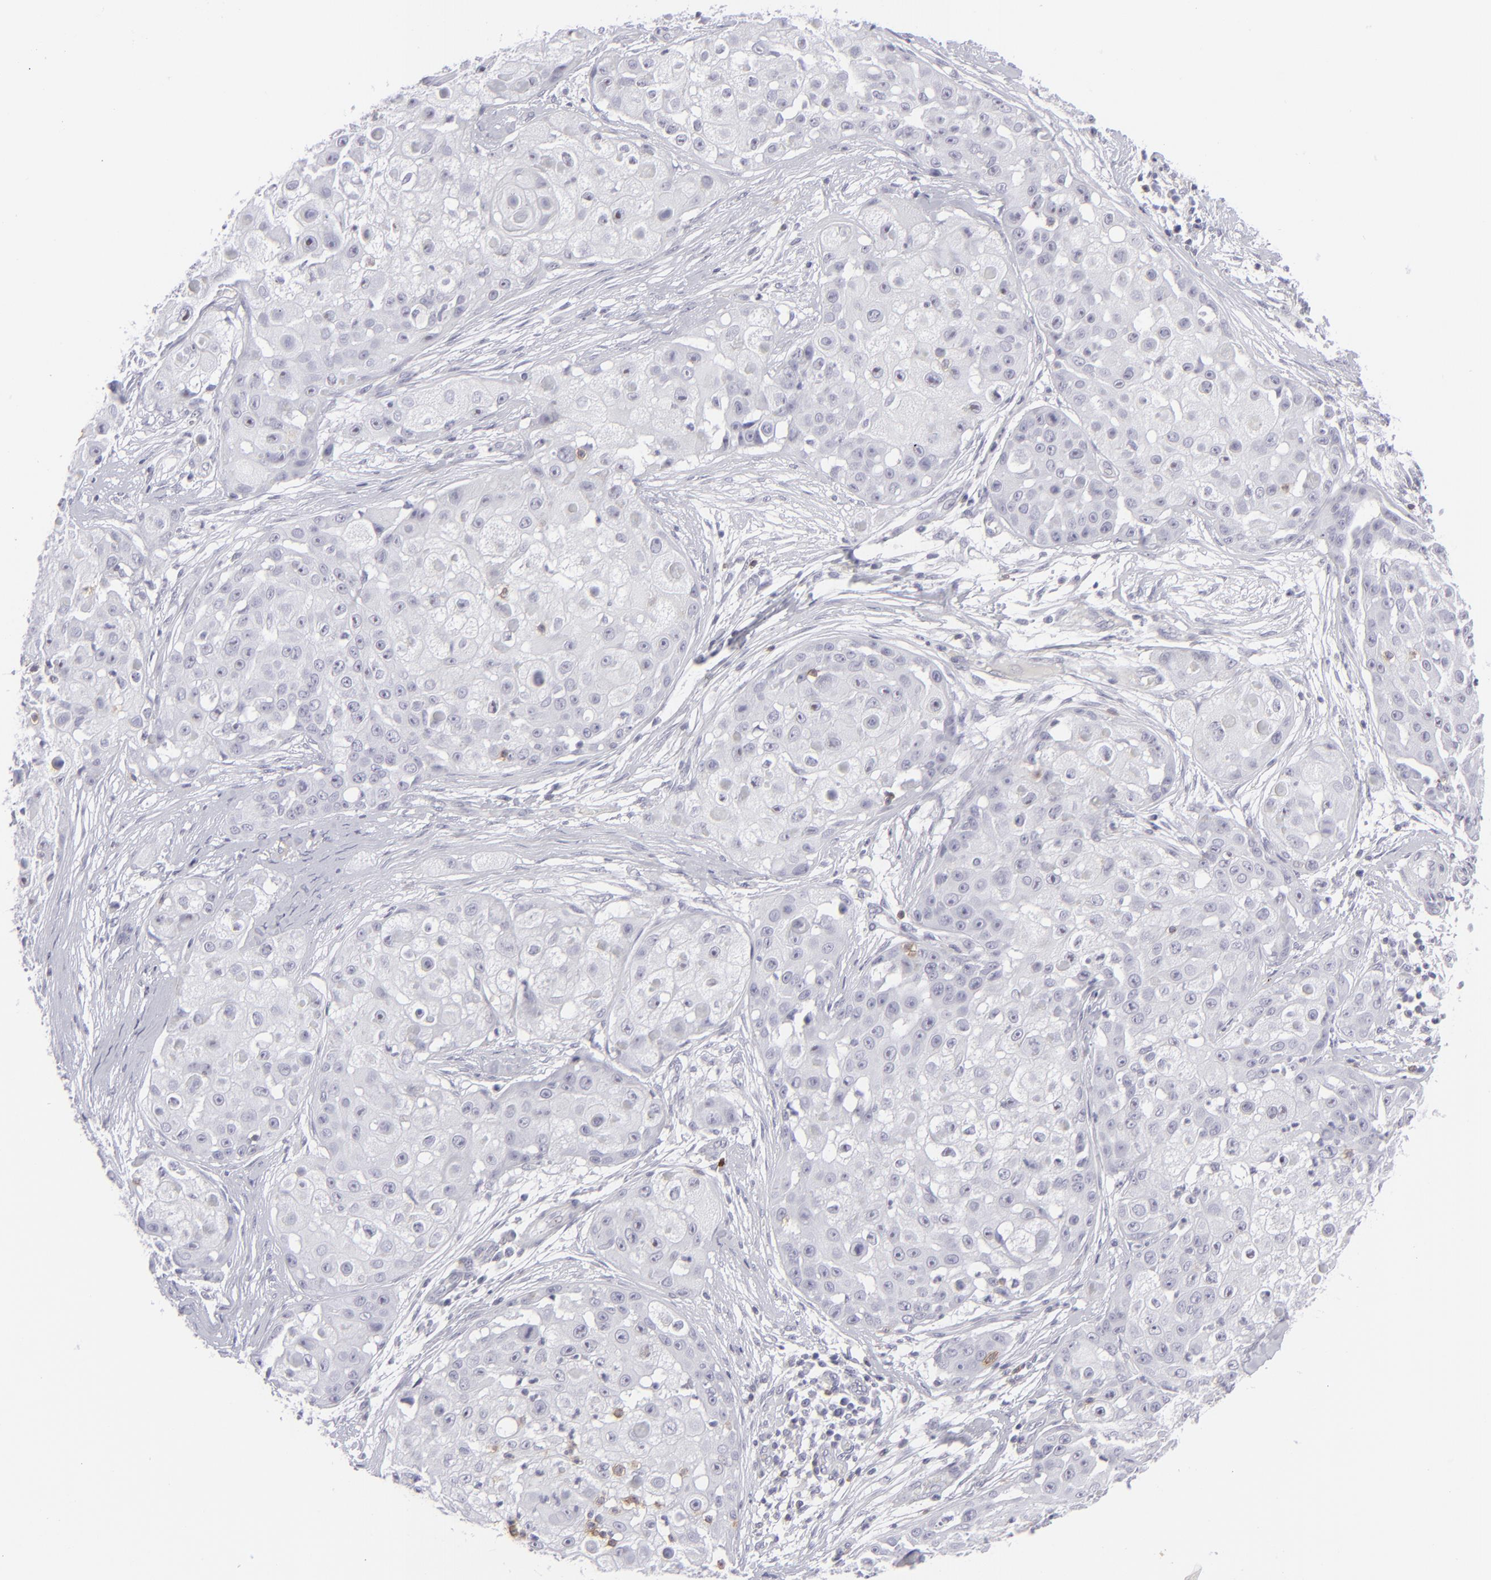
{"staining": {"intensity": "negative", "quantity": "none", "location": "none"}, "tissue": "skin cancer", "cell_type": "Tumor cells", "image_type": "cancer", "snomed": [{"axis": "morphology", "description": "Squamous cell carcinoma, NOS"}, {"axis": "topography", "description": "Skin"}], "caption": "Human skin cancer stained for a protein using immunohistochemistry reveals no staining in tumor cells.", "gene": "CD7", "patient": {"sex": "female", "age": 57}}